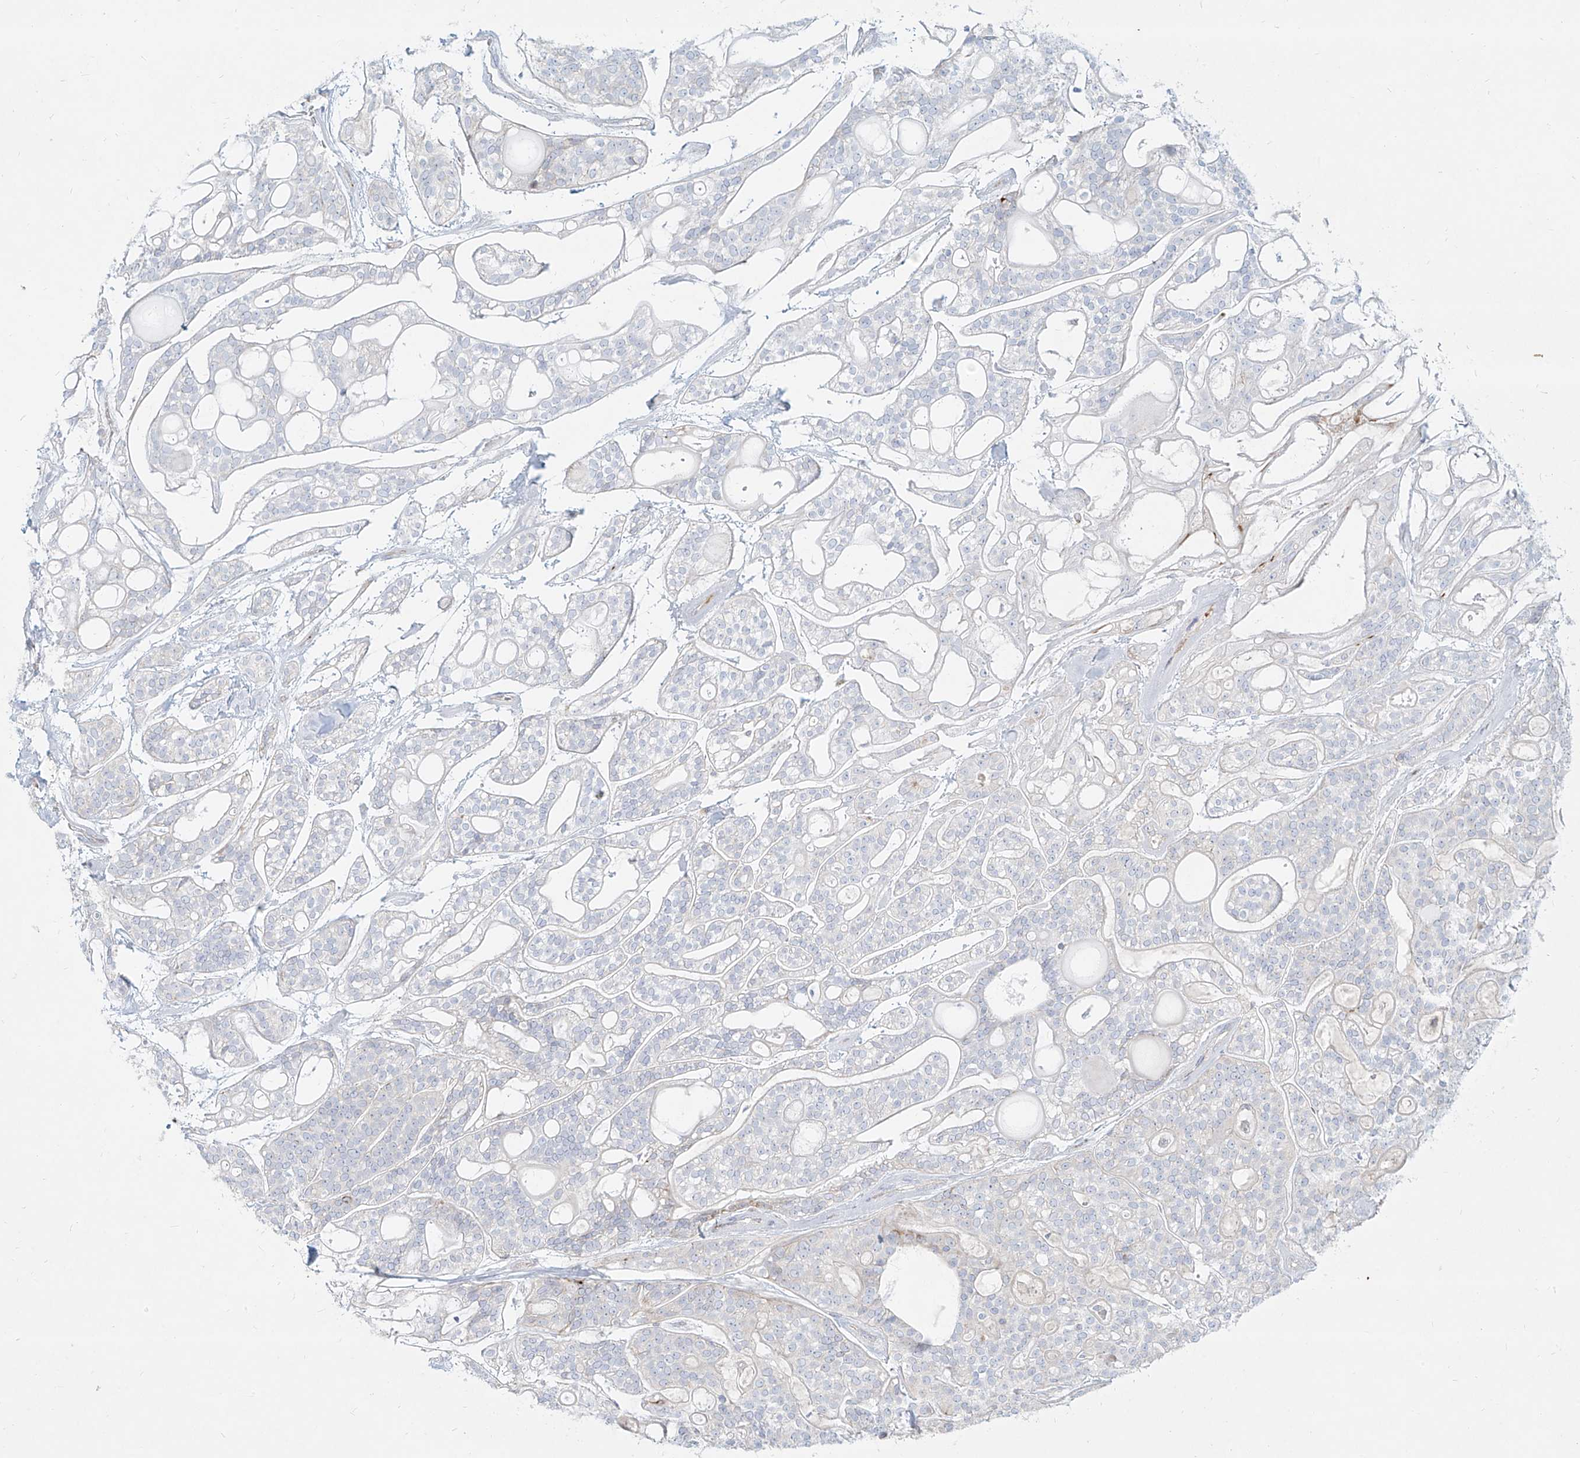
{"staining": {"intensity": "negative", "quantity": "none", "location": "none"}, "tissue": "head and neck cancer", "cell_type": "Tumor cells", "image_type": "cancer", "snomed": [{"axis": "morphology", "description": "Adenocarcinoma, NOS"}, {"axis": "topography", "description": "Head-Neck"}], "caption": "A micrograph of adenocarcinoma (head and neck) stained for a protein reveals no brown staining in tumor cells. Nuclei are stained in blue.", "gene": "MTX2", "patient": {"sex": "male", "age": 66}}